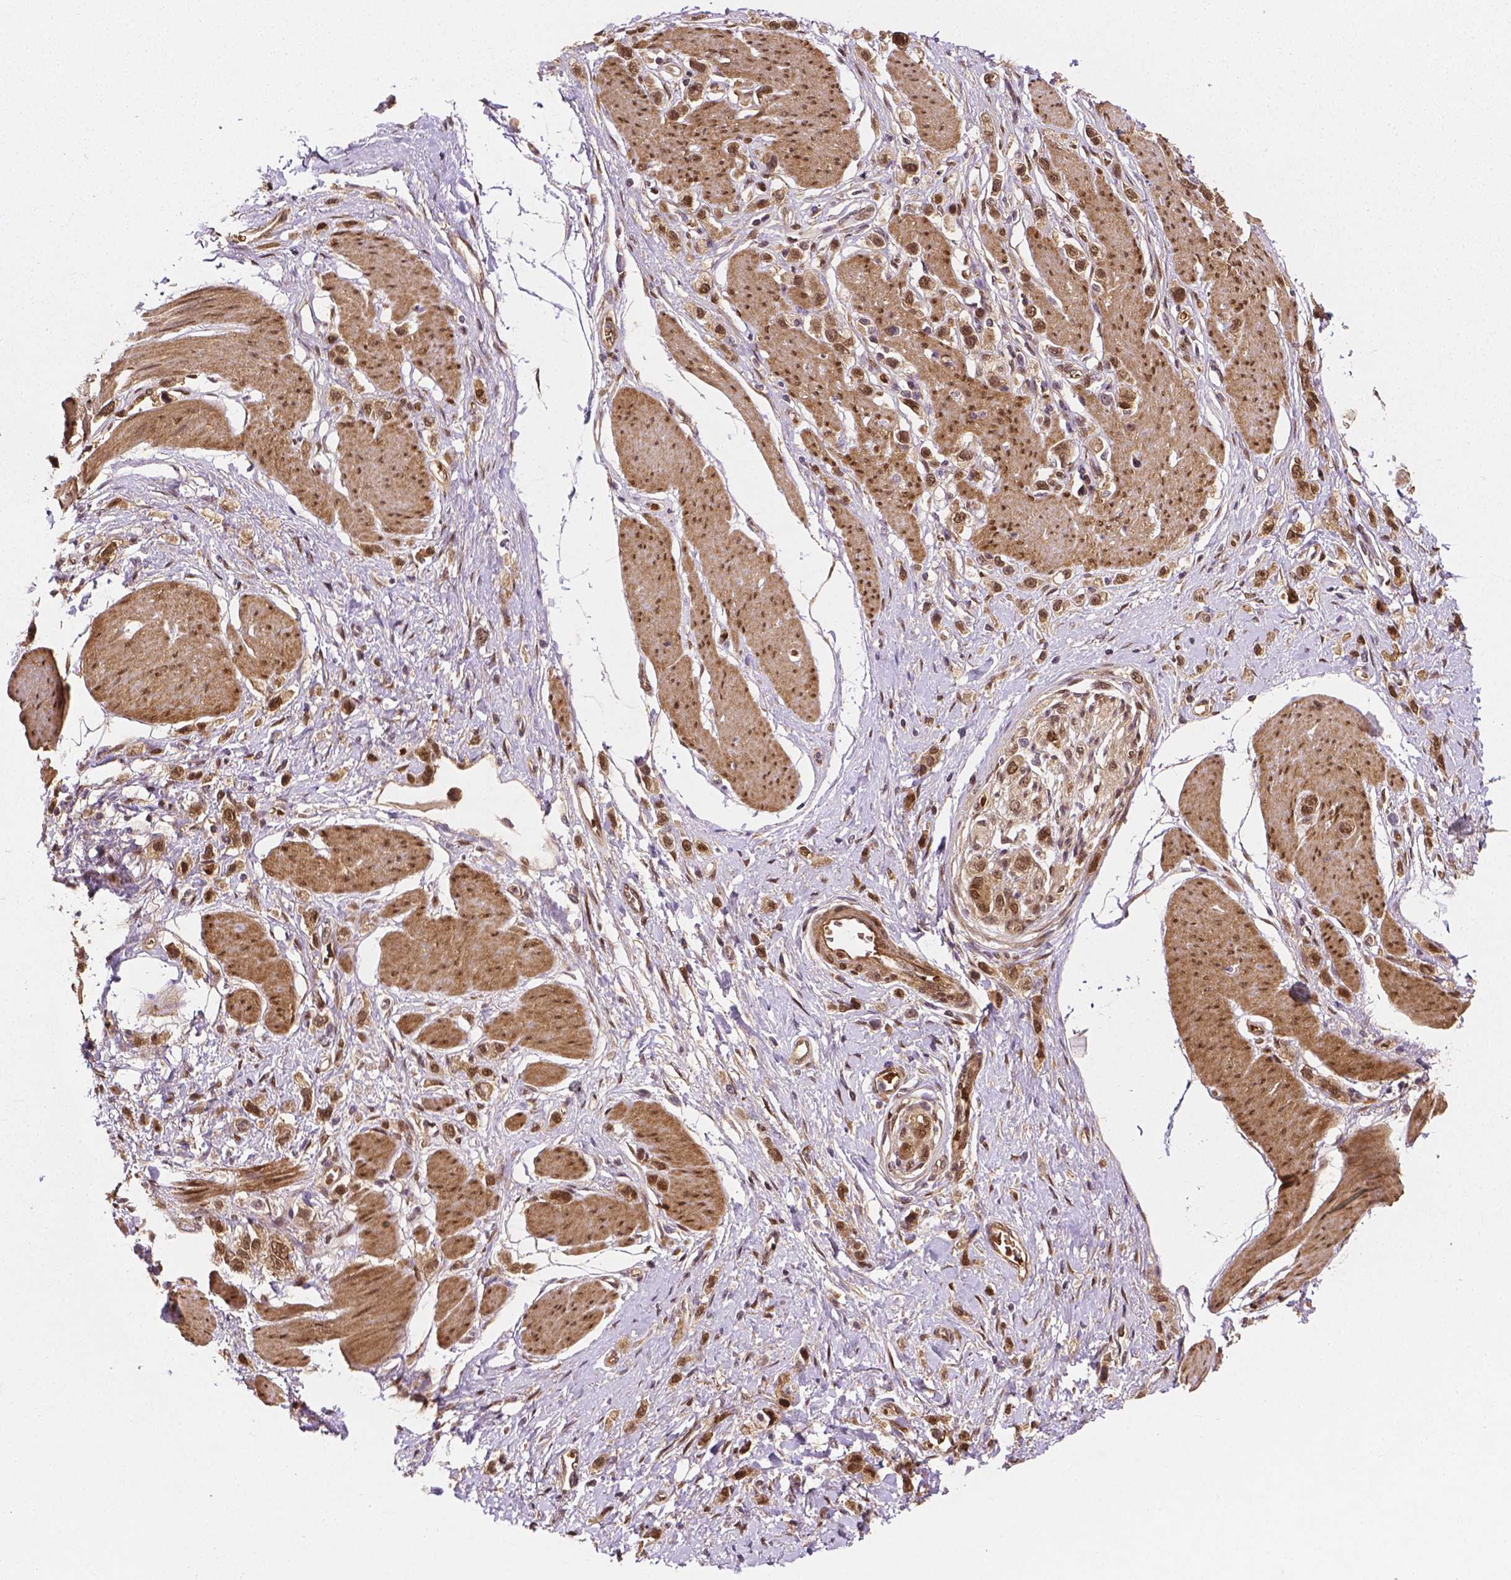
{"staining": {"intensity": "moderate", "quantity": ">75%", "location": "cytoplasmic/membranous,nuclear"}, "tissue": "stomach cancer", "cell_type": "Tumor cells", "image_type": "cancer", "snomed": [{"axis": "morphology", "description": "Adenocarcinoma, NOS"}, {"axis": "topography", "description": "Stomach"}], "caption": "Protein expression analysis of adenocarcinoma (stomach) demonstrates moderate cytoplasmic/membranous and nuclear expression in about >75% of tumor cells.", "gene": "YAP1", "patient": {"sex": "female", "age": 65}}